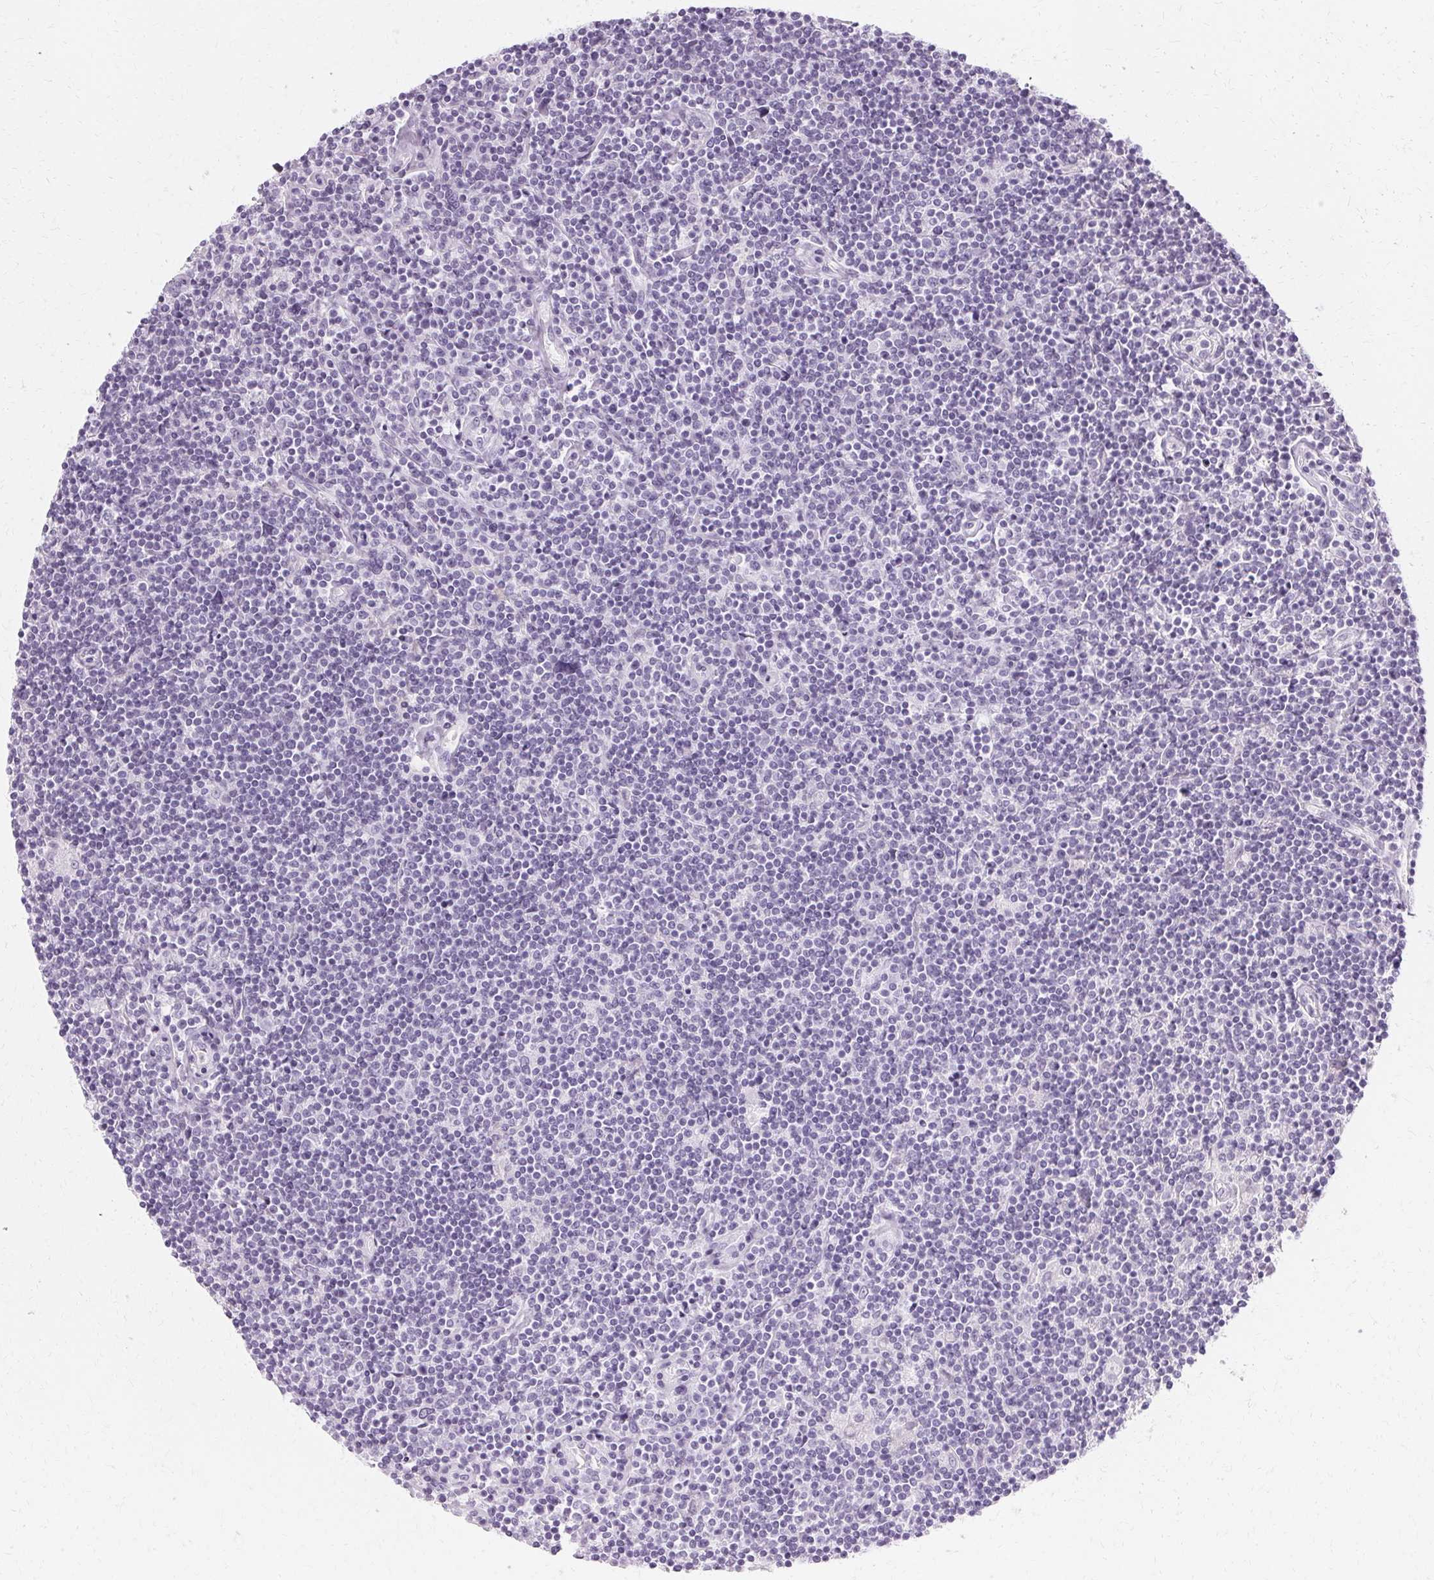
{"staining": {"intensity": "negative", "quantity": "none", "location": "none"}, "tissue": "lymphoma", "cell_type": "Tumor cells", "image_type": "cancer", "snomed": [{"axis": "morphology", "description": "Hodgkin's disease, NOS"}, {"axis": "topography", "description": "Lymph node"}], "caption": "An IHC histopathology image of Hodgkin's disease is shown. There is no staining in tumor cells of Hodgkin's disease.", "gene": "KRT6C", "patient": {"sex": "male", "age": 40}}